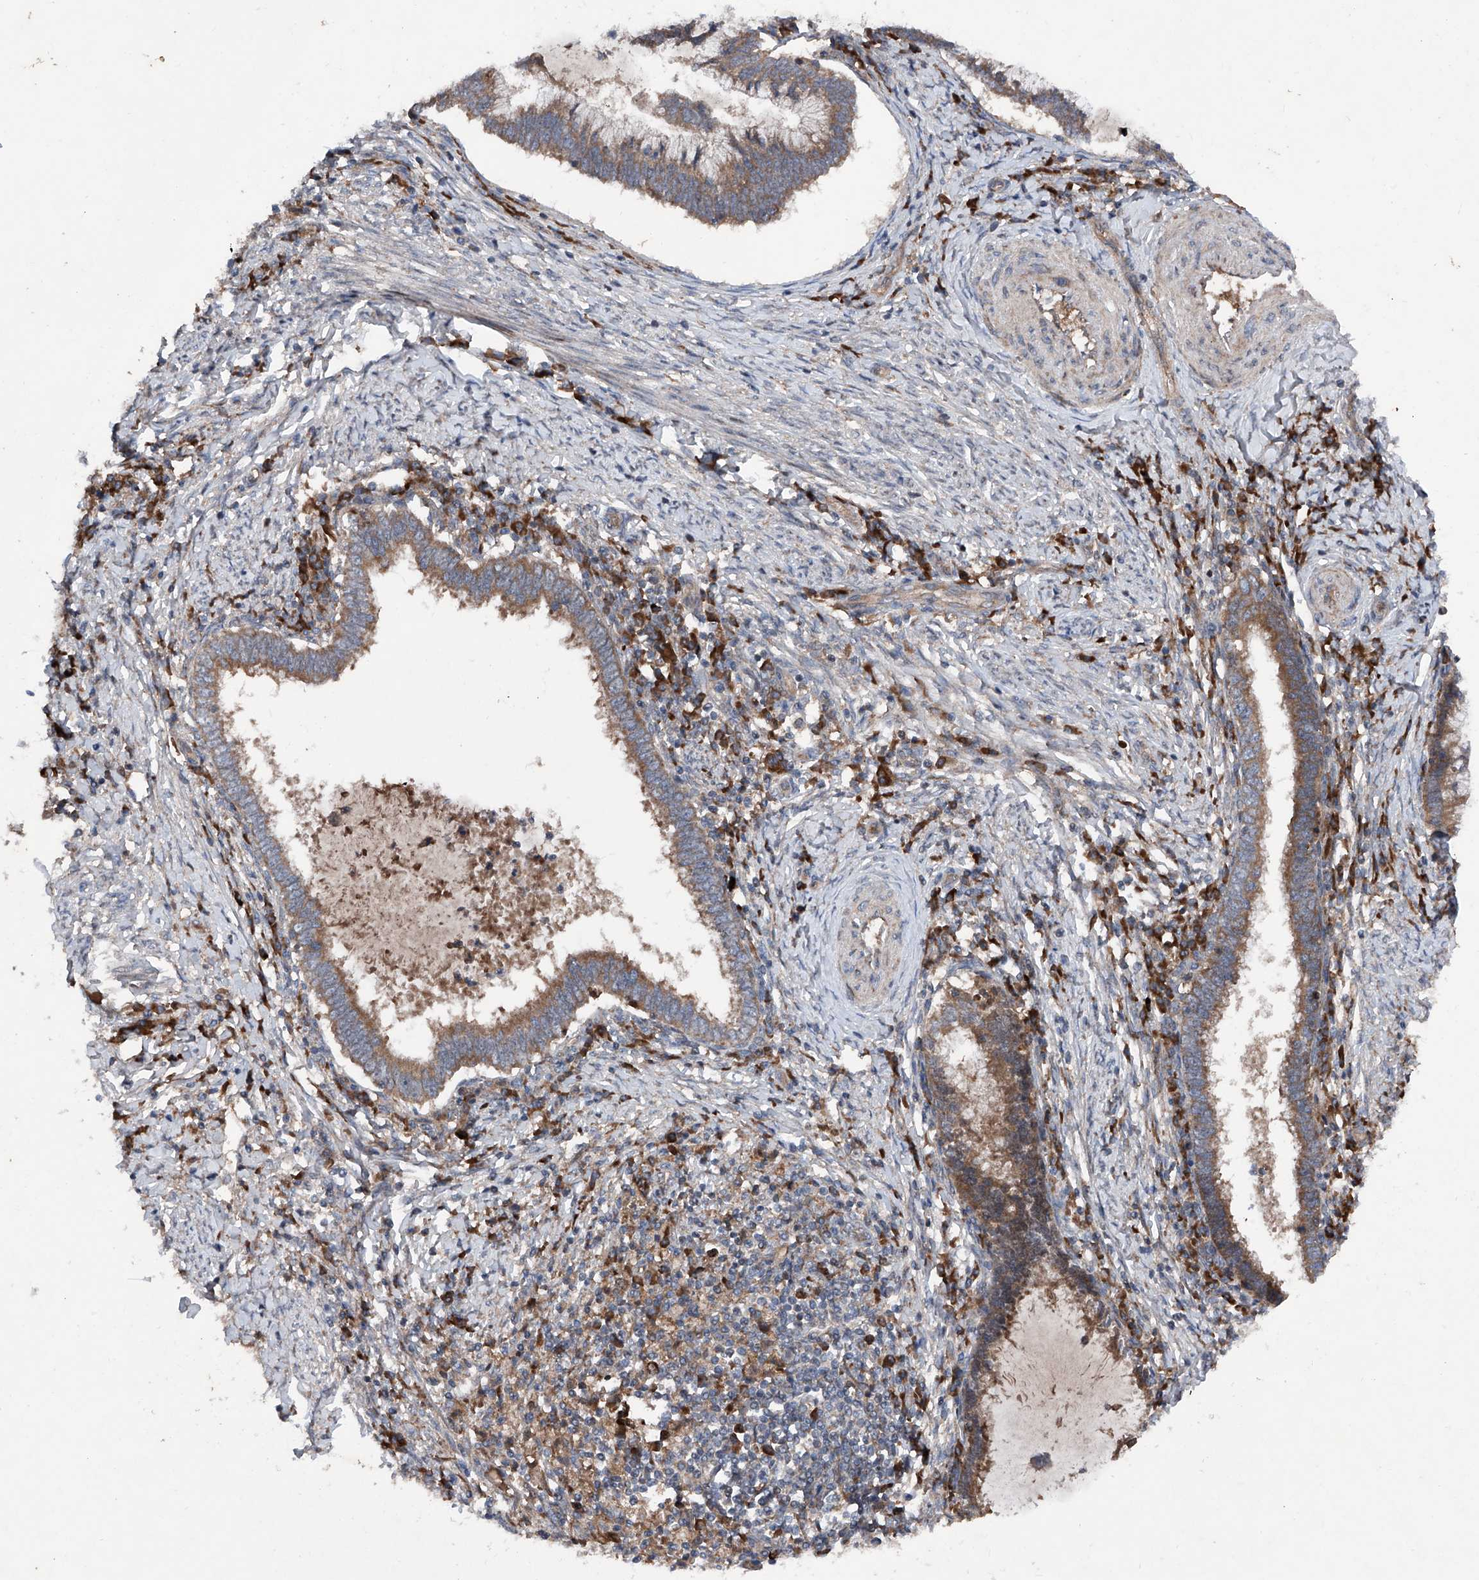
{"staining": {"intensity": "moderate", "quantity": ">75%", "location": "cytoplasmic/membranous"}, "tissue": "cervical cancer", "cell_type": "Tumor cells", "image_type": "cancer", "snomed": [{"axis": "morphology", "description": "Adenocarcinoma, NOS"}, {"axis": "topography", "description": "Cervix"}], "caption": "Immunohistochemistry (IHC) histopathology image of neoplastic tissue: adenocarcinoma (cervical) stained using immunohistochemistry exhibits medium levels of moderate protein expression localized specifically in the cytoplasmic/membranous of tumor cells, appearing as a cytoplasmic/membranous brown color.", "gene": "DAD1", "patient": {"sex": "female", "age": 36}}